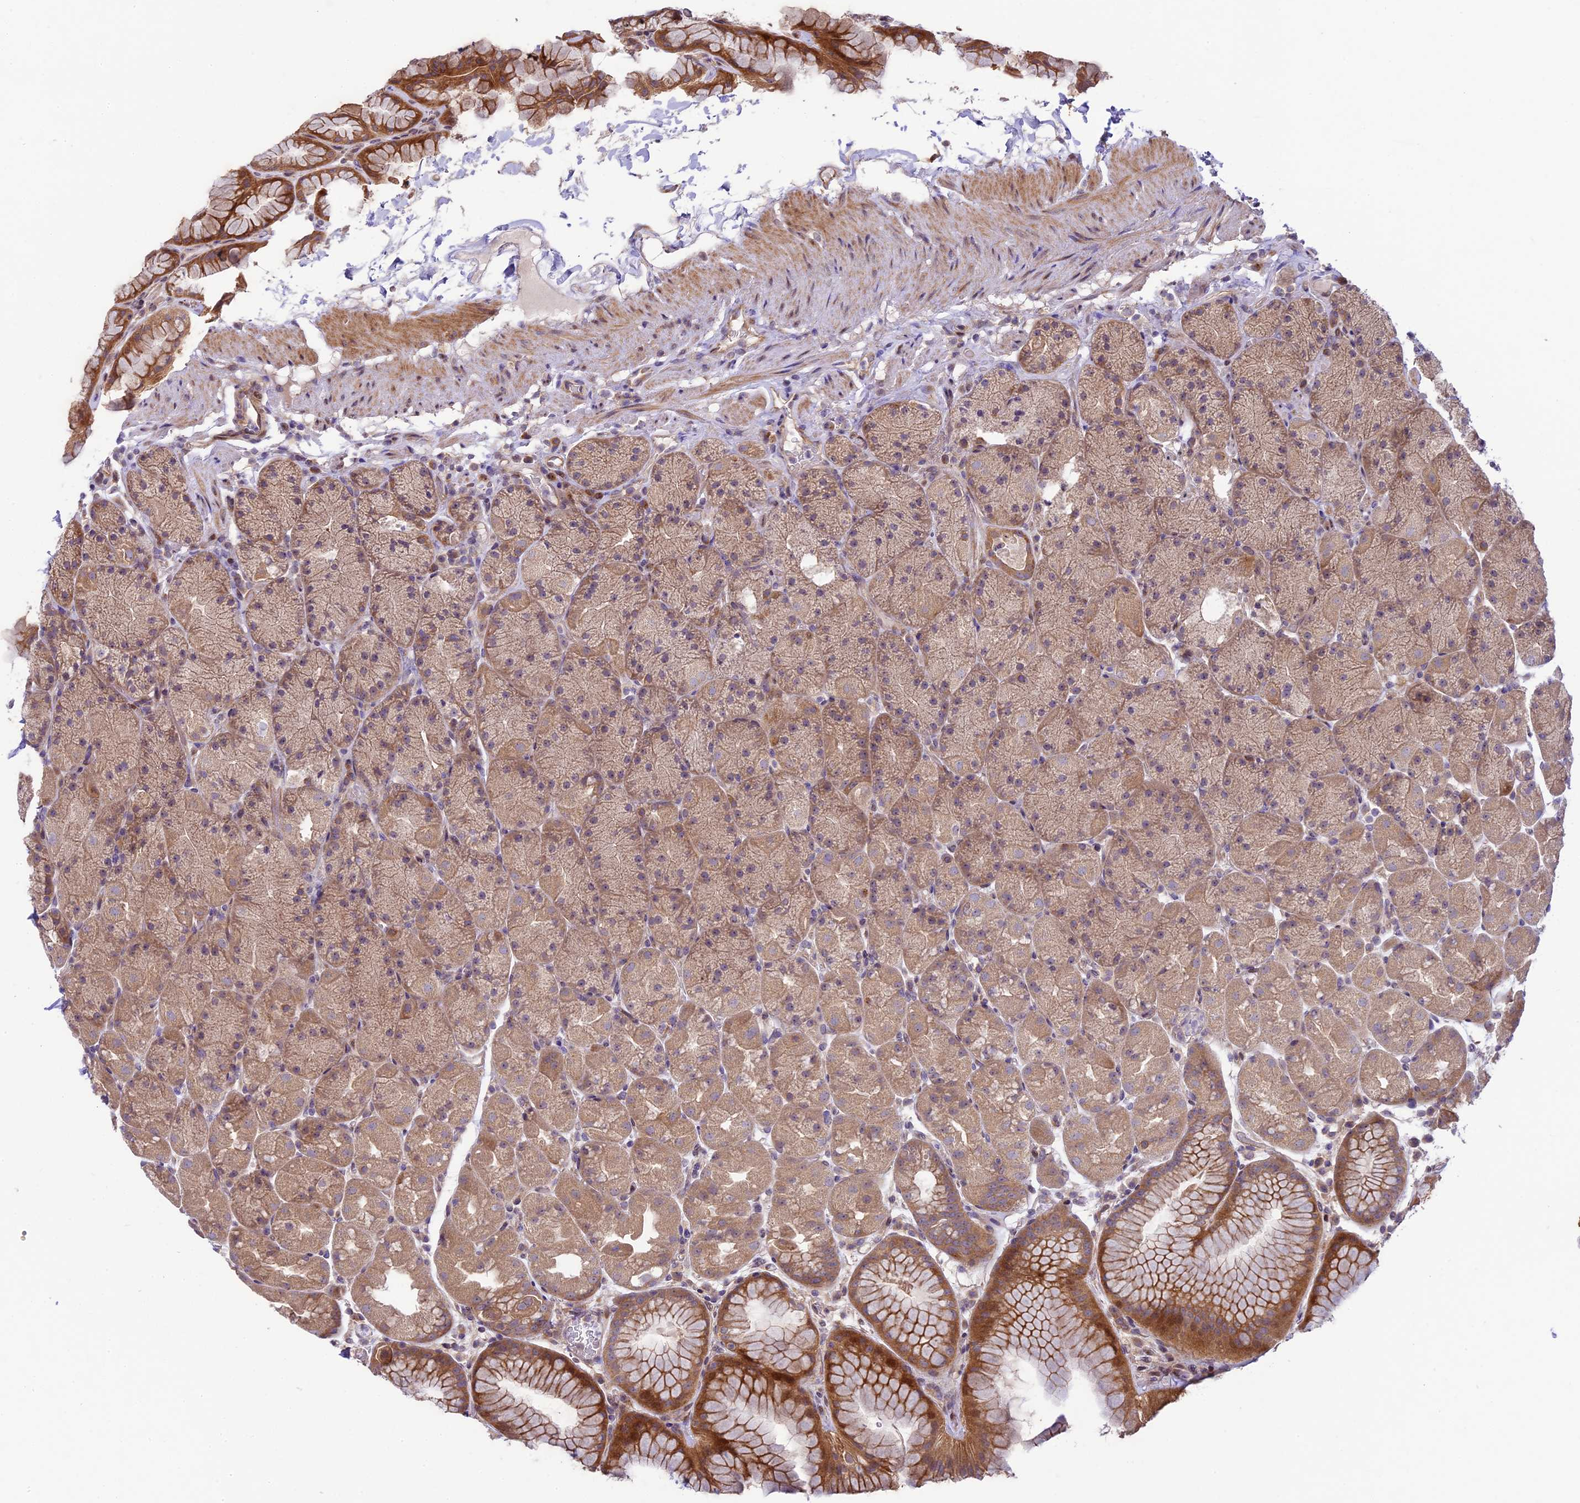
{"staining": {"intensity": "strong", "quantity": "25%-75%", "location": "cytoplasmic/membranous"}, "tissue": "stomach", "cell_type": "Glandular cells", "image_type": "normal", "snomed": [{"axis": "morphology", "description": "Normal tissue, NOS"}, {"axis": "topography", "description": "Stomach, upper"}, {"axis": "topography", "description": "Stomach, lower"}], "caption": "This is an image of immunohistochemistry staining of normal stomach, which shows strong positivity in the cytoplasmic/membranous of glandular cells.", "gene": "SPIRE1", "patient": {"sex": "male", "age": 67}}